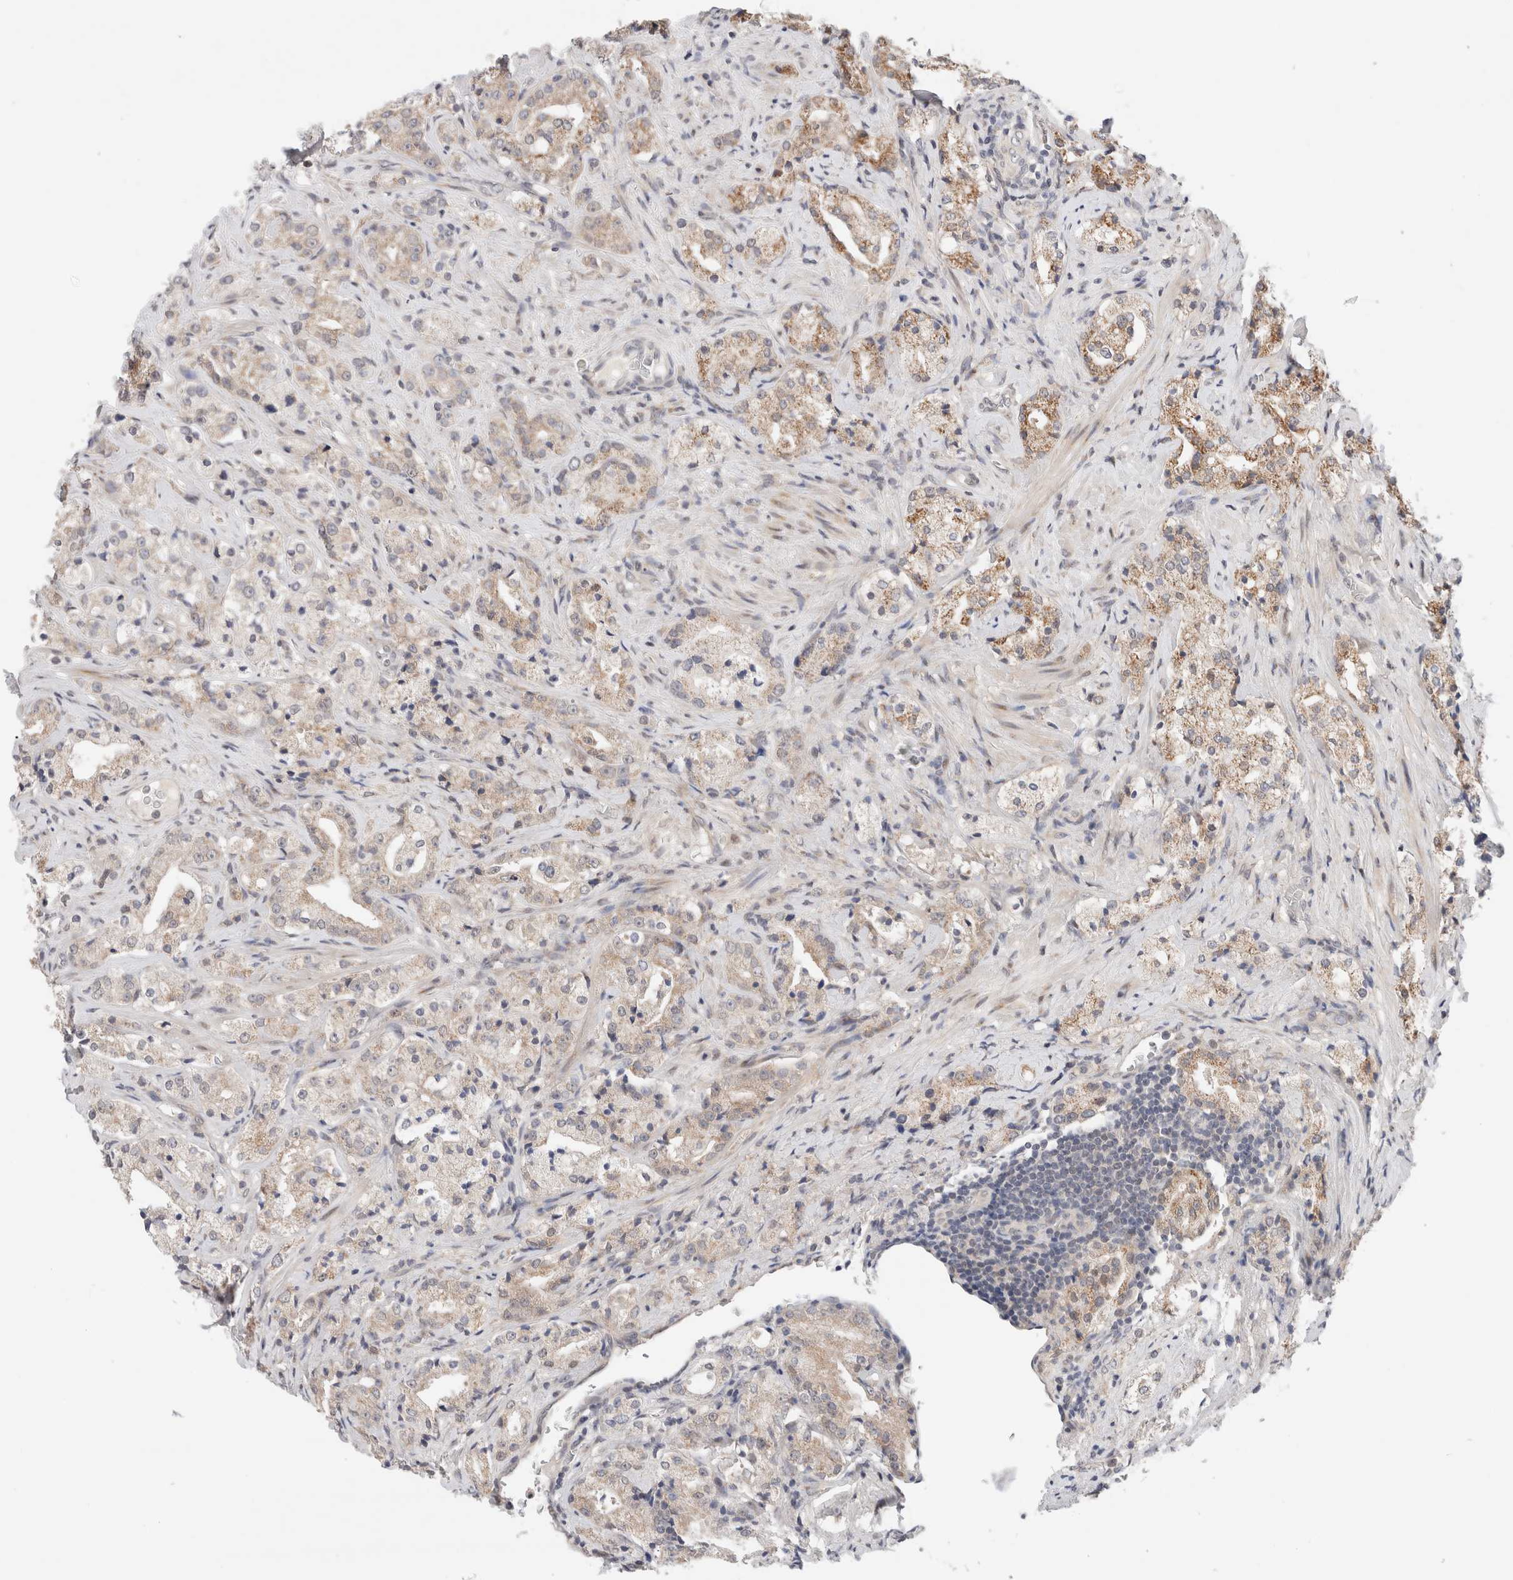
{"staining": {"intensity": "moderate", "quantity": "25%-75%", "location": "cytoplasmic/membranous"}, "tissue": "prostate cancer", "cell_type": "Tumor cells", "image_type": "cancer", "snomed": [{"axis": "morphology", "description": "Adenocarcinoma, High grade"}, {"axis": "topography", "description": "Prostate"}], "caption": "Protein expression analysis of human adenocarcinoma (high-grade) (prostate) reveals moderate cytoplasmic/membranous expression in about 25%-75% of tumor cells.", "gene": "ERI3", "patient": {"sex": "male", "age": 63}}